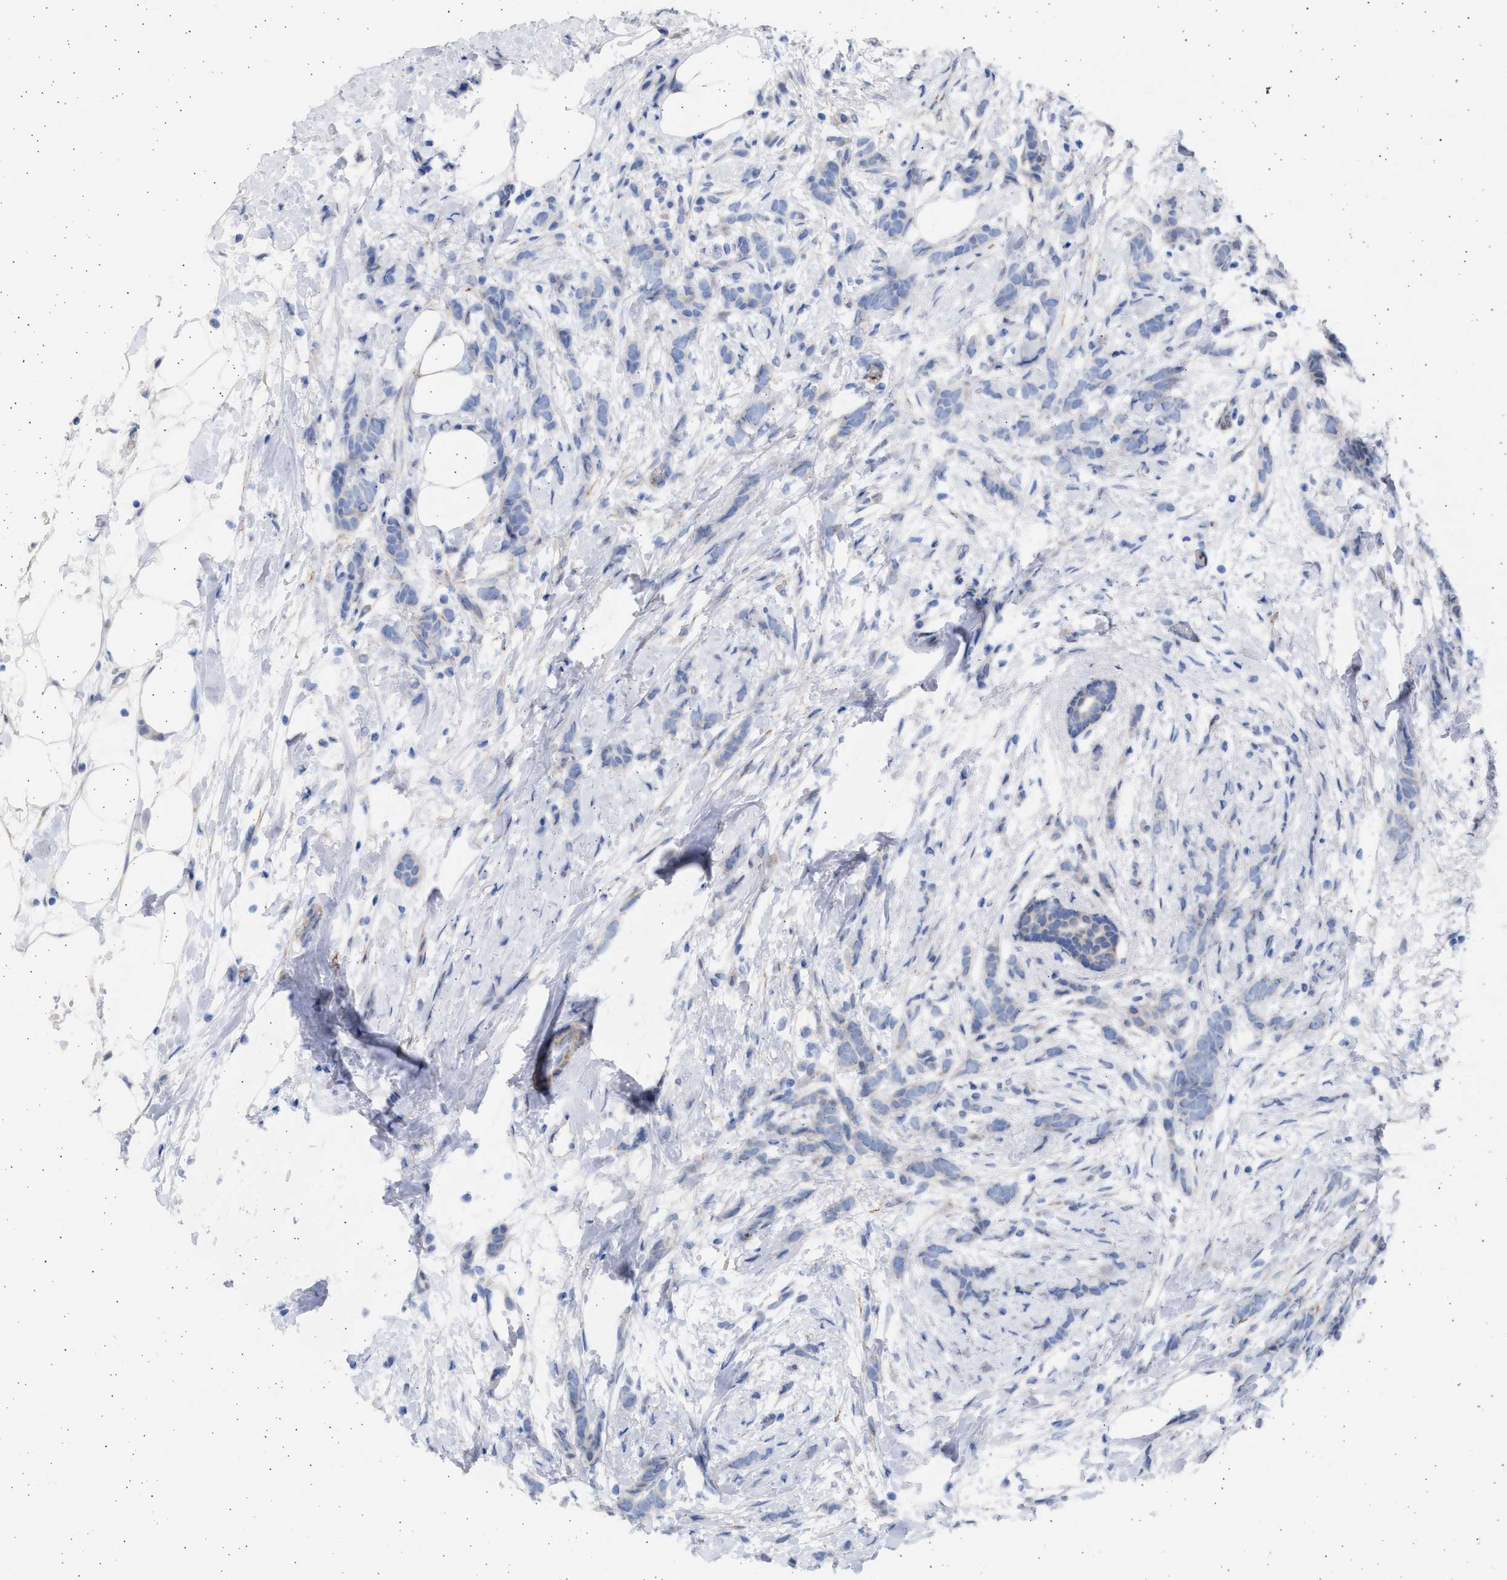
{"staining": {"intensity": "negative", "quantity": "none", "location": "none"}, "tissue": "breast cancer", "cell_type": "Tumor cells", "image_type": "cancer", "snomed": [{"axis": "morphology", "description": "Lobular carcinoma, in situ"}, {"axis": "morphology", "description": "Lobular carcinoma"}, {"axis": "topography", "description": "Breast"}], "caption": "Tumor cells are negative for brown protein staining in breast cancer.", "gene": "NBR1", "patient": {"sex": "female", "age": 41}}